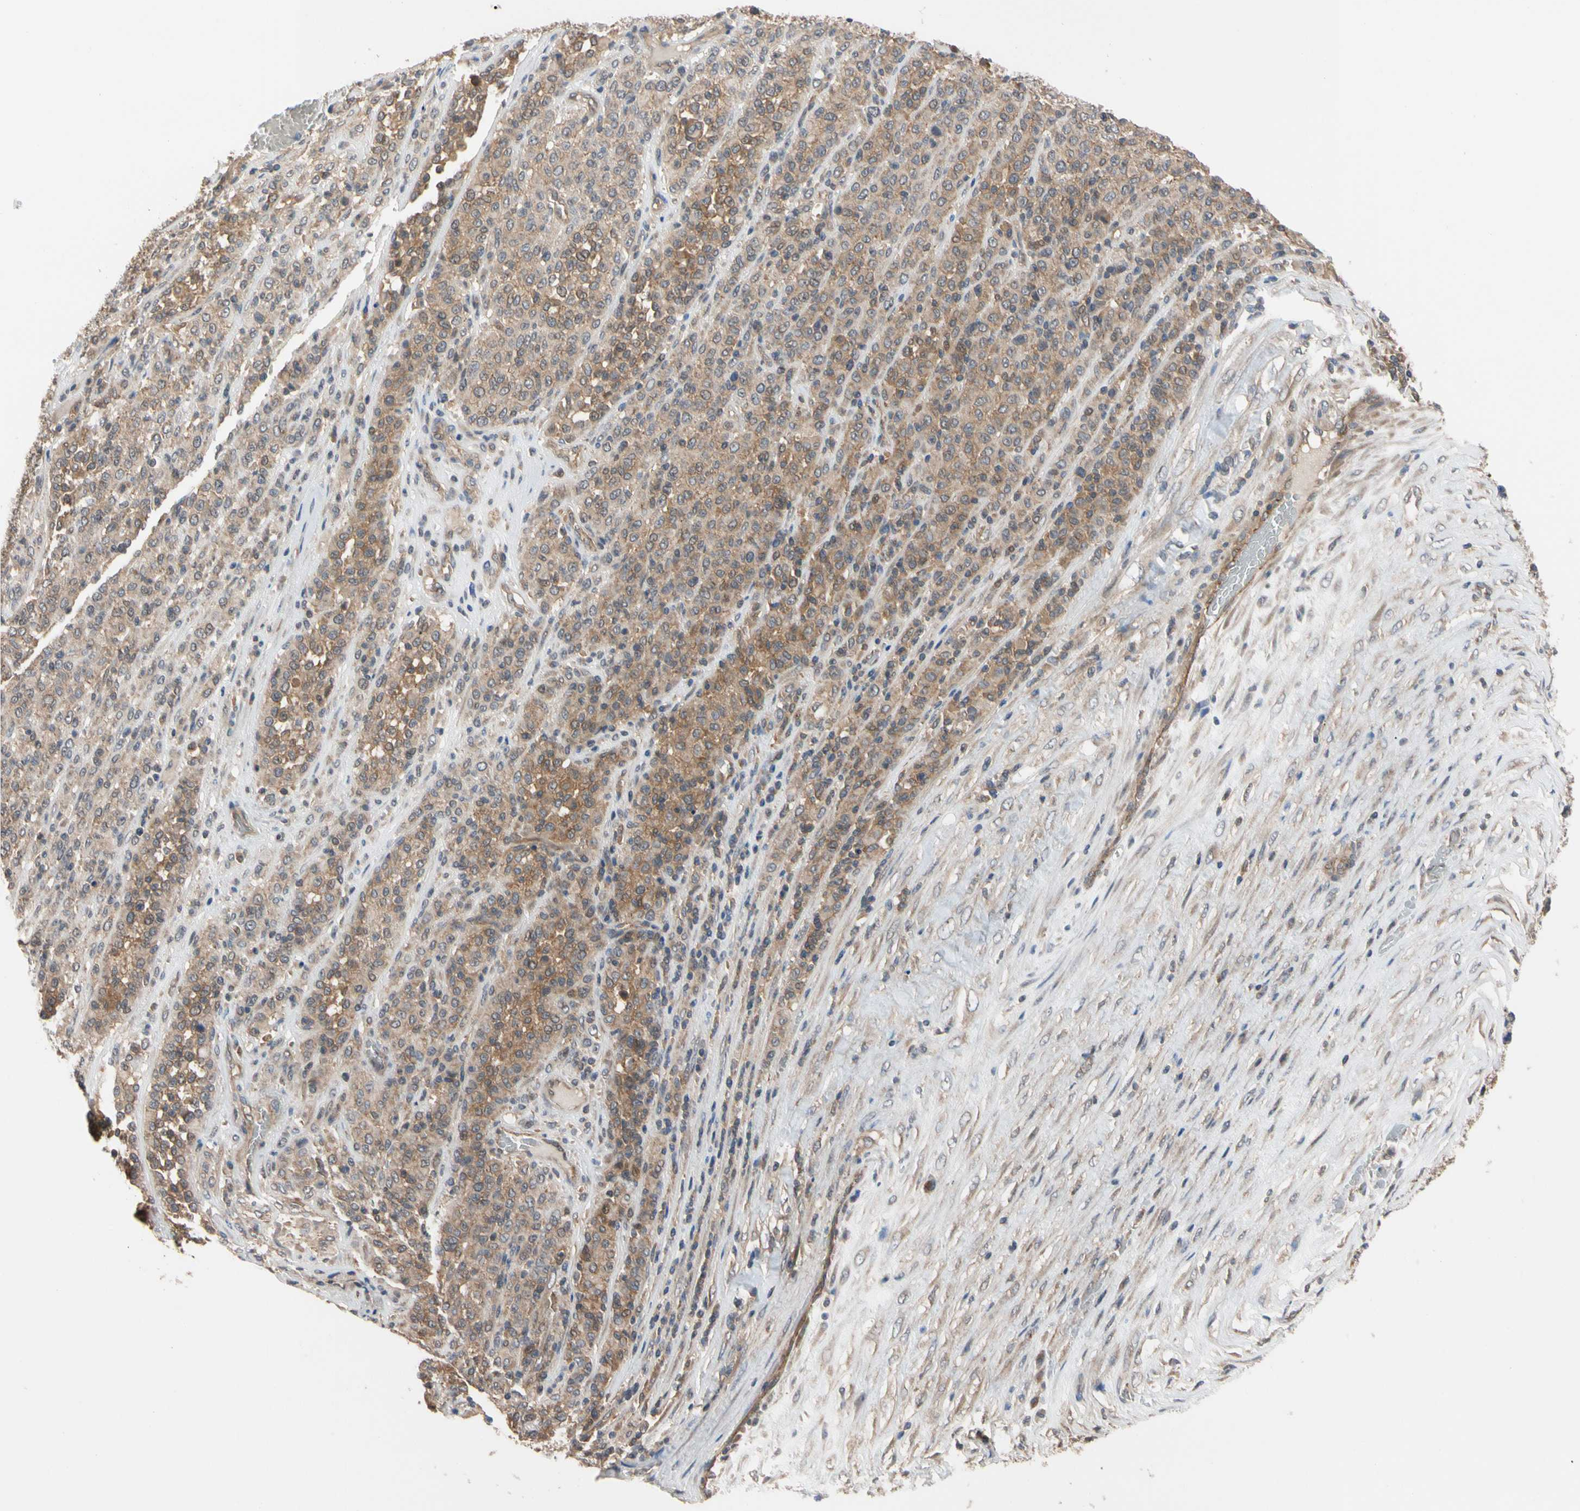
{"staining": {"intensity": "moderate", "quantity": ">75%", "location": "cytoplasmic/membranous"}, "tissue": "melanoma", "cell_type": "Tumor cells", "image_type": "cancer", "snomed": [{"axis": "morphology", "description": "Malignant melanoma, Metastatic site"}, {"axis": "topography", "description": "Pancreas"}], "caption": "A high-resolution image shows immunohistochemistry staining of melanoma, which displays moderate cytoplasmic/membranous positivity in approximately >75% of tumor cells. (DAB (3,3'-diaminobenzidine) = brown stain, brightfield microscopy at high magnification).", "gene": "DPP8", "patient": {"sex": "female", "age": 30}}